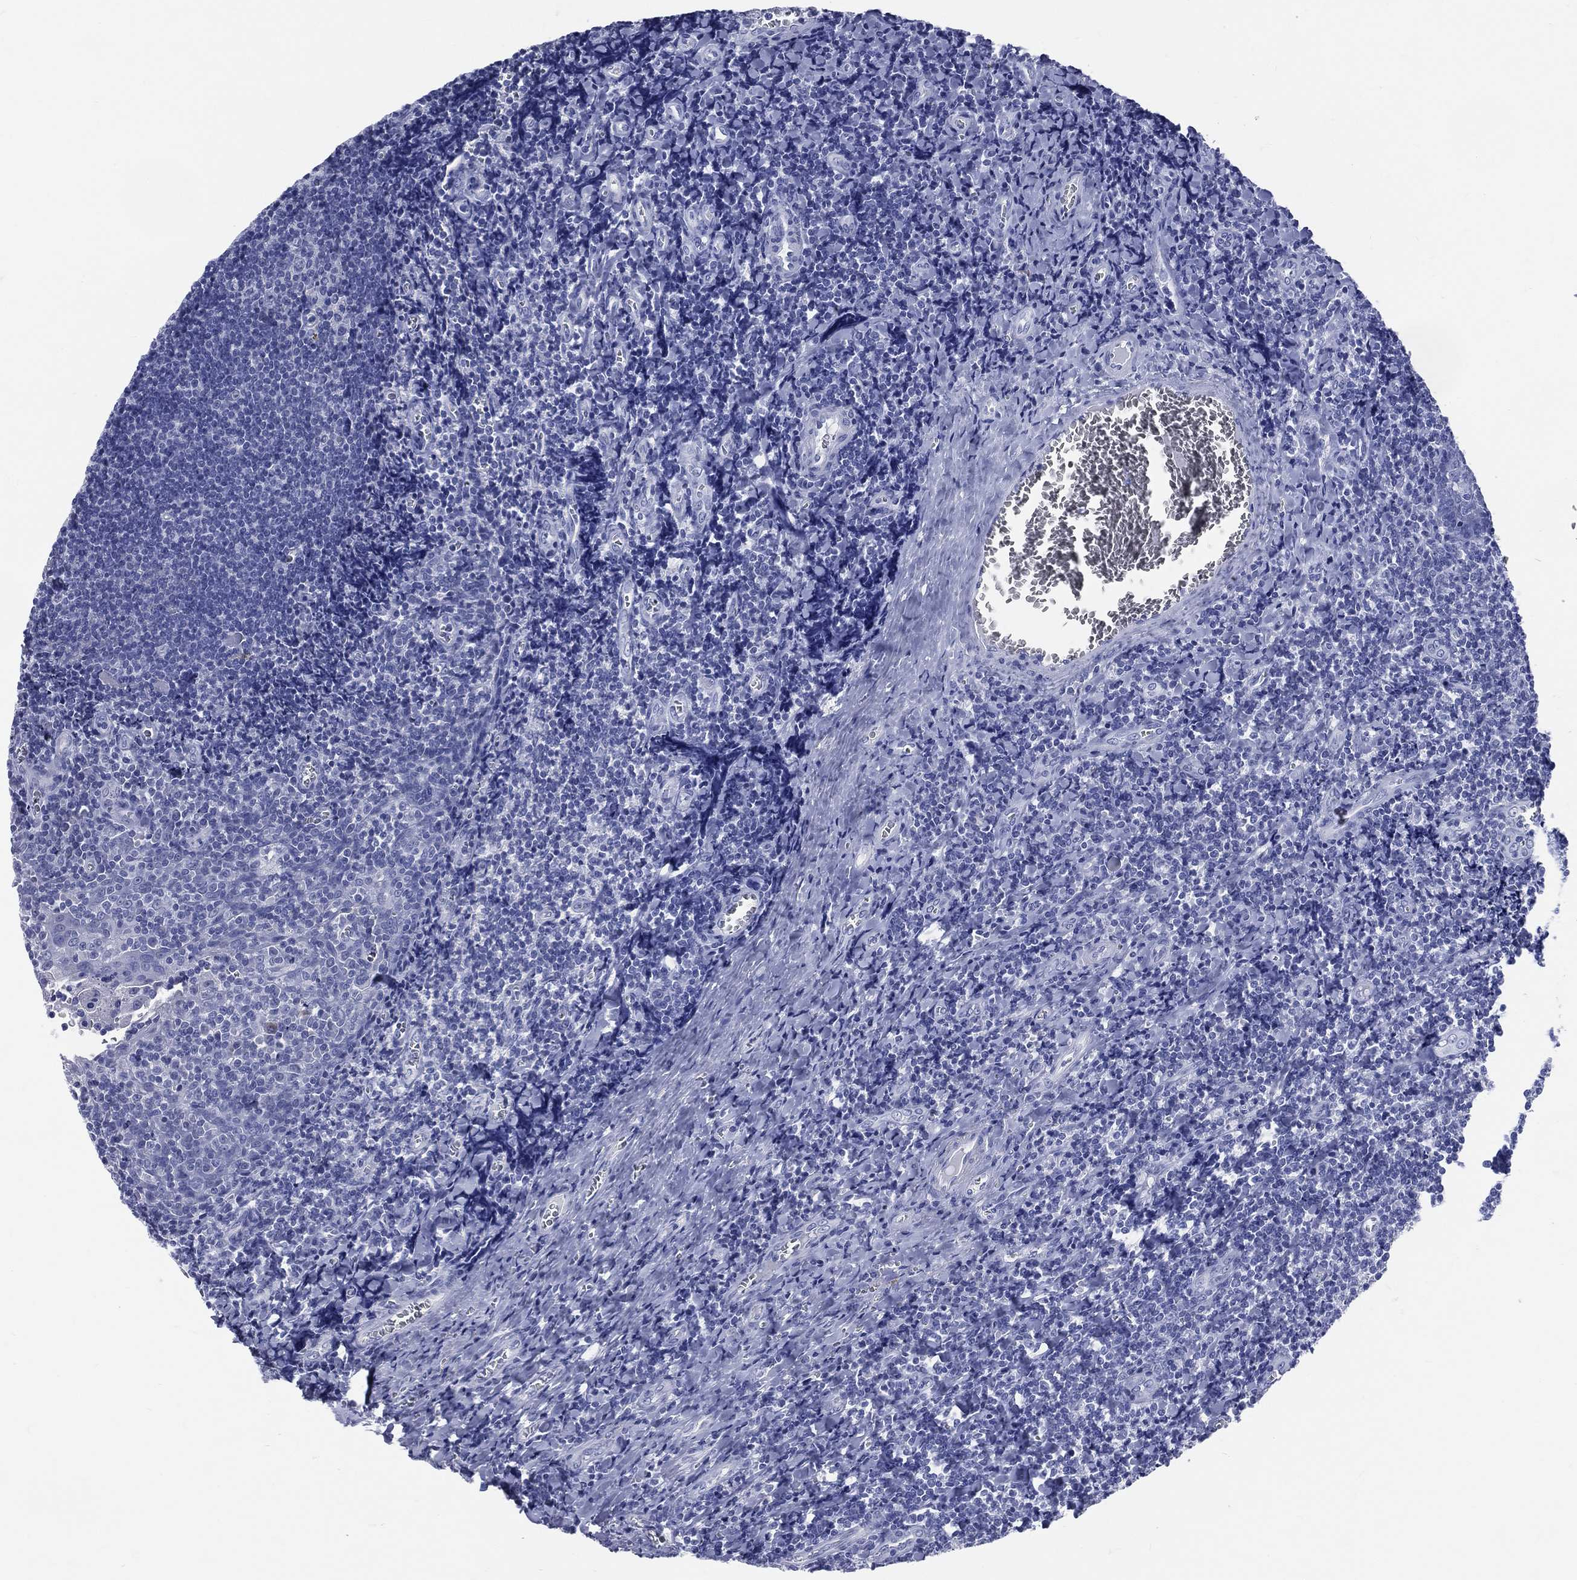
{"staining": {"intensity": "negative", "quantity": "none", "location": "none"}, "tissue": "tonsil", "cell_type": "Germinal center cells", "image_type": "normal", "snomed": [{"axis": "morphology", "description": "Normal tissue, NOS"}, {"axis": "morphology", "description": "Inflammation, NOS"}, {"axis": "topography", "description": "Tonsil"}], "caption": "A photomicrograph of human tonsil is negative for staining in germinal center cells. (DAB immunohistochemistry with hematoxylin counter stain).", "gene": "CYLC1", "patient": {"sex": "female", "age": 31}}